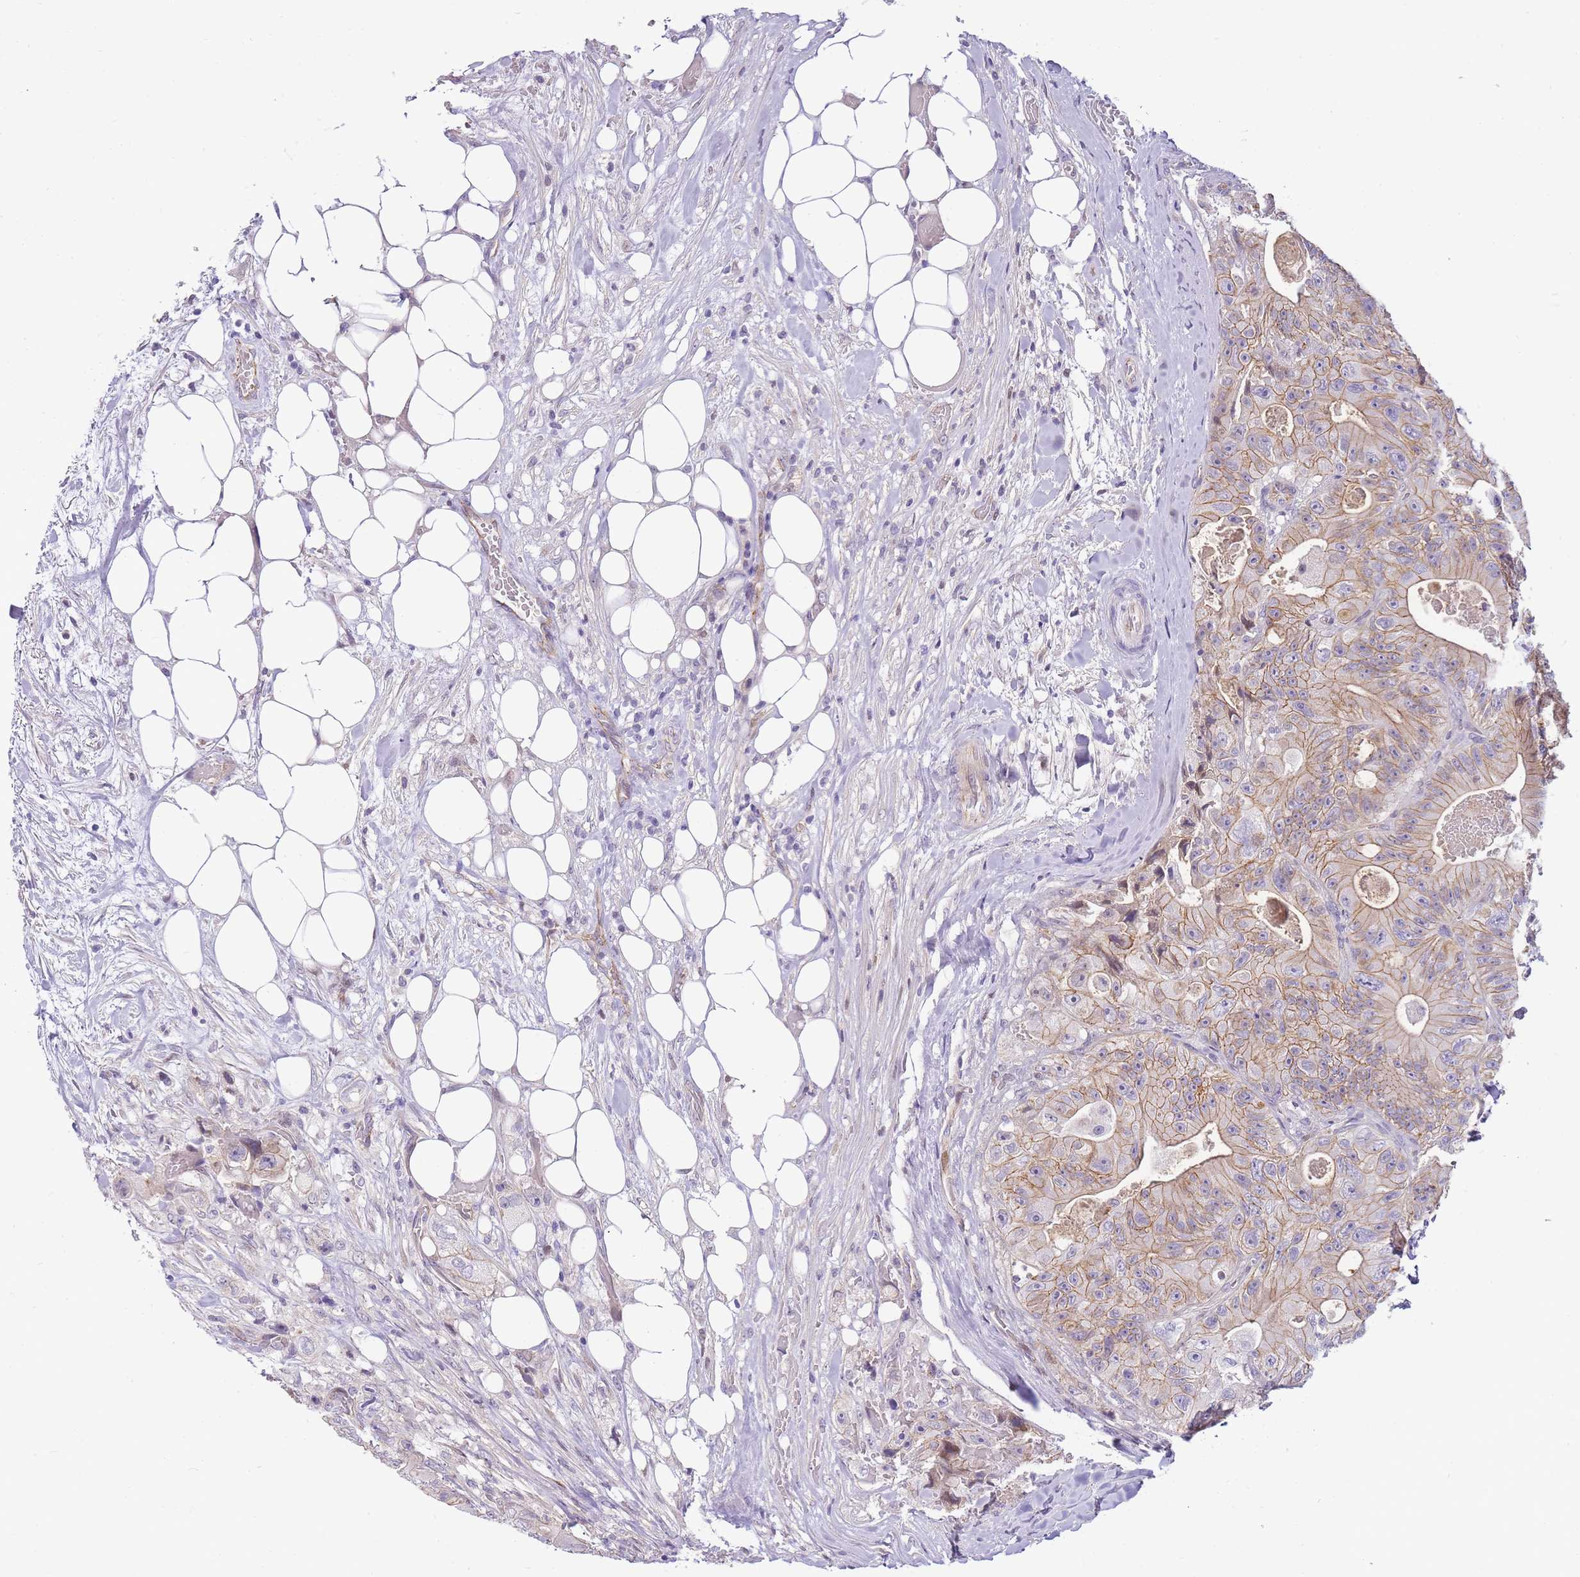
{"staining": {"intensity": "moderate", "quantity": "25%-75%", "location": "cytoplasmic/membranous"}, "tissue": "colorectal cancer", "cell_type": "Tumor cells", "image_type": "cancer", "snomed": [{"axis": "morphology", "description": "Adenocarcinoma, NOS"}, {"axis": "topography", "description": "Colon"}], "caption": "Immunohistochemistry (IHC) micrograph of colorectal cancer (adenocarcinoma) stained for a protein (brown), which demonstrates medium levels of moderate cytoplasmic/membranous positivity in approximately 25%-75% of tumor cells.", "gene": "CLBA1", "patient": {"sex": "female", "age": 46}}